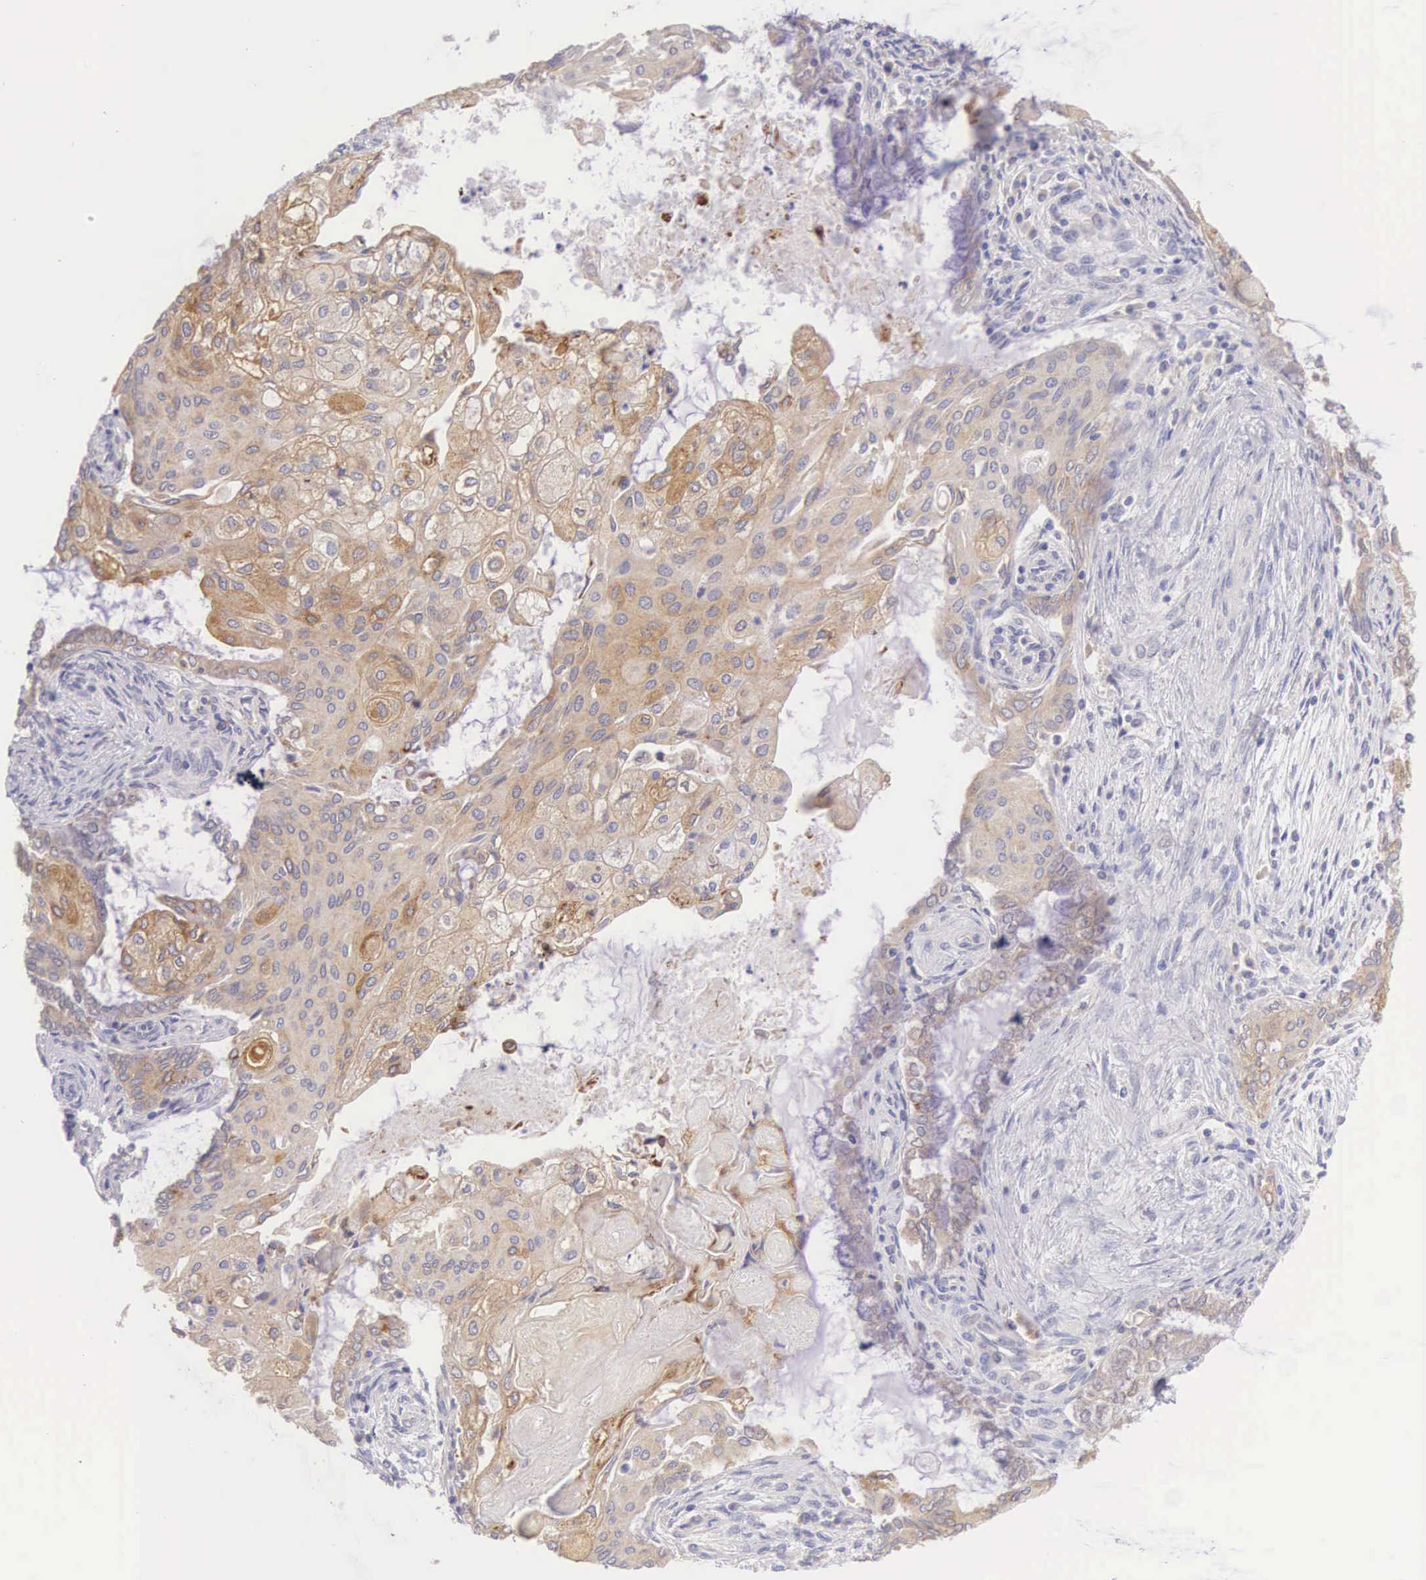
{"staining": {"intensity": "moderate", "quantity": "25%-75%", "location": "cytoplasmic/membranous"}, "tissue": "endometrial cancer", "cell_type": "Tumor cells", "image_type": "cancer", "snomed": [{"axis": "morphology", "description": "Adenocarcinoma, NOS"}, {"axis": "topography", "description": "Endometrium"}], "caption": "Human endometrial adenocarcinoma stained with a protein marker displays moderate staining in tumor cells.", "gene": "NSDHL", "patient": {"sex": "female", "age": 79}}